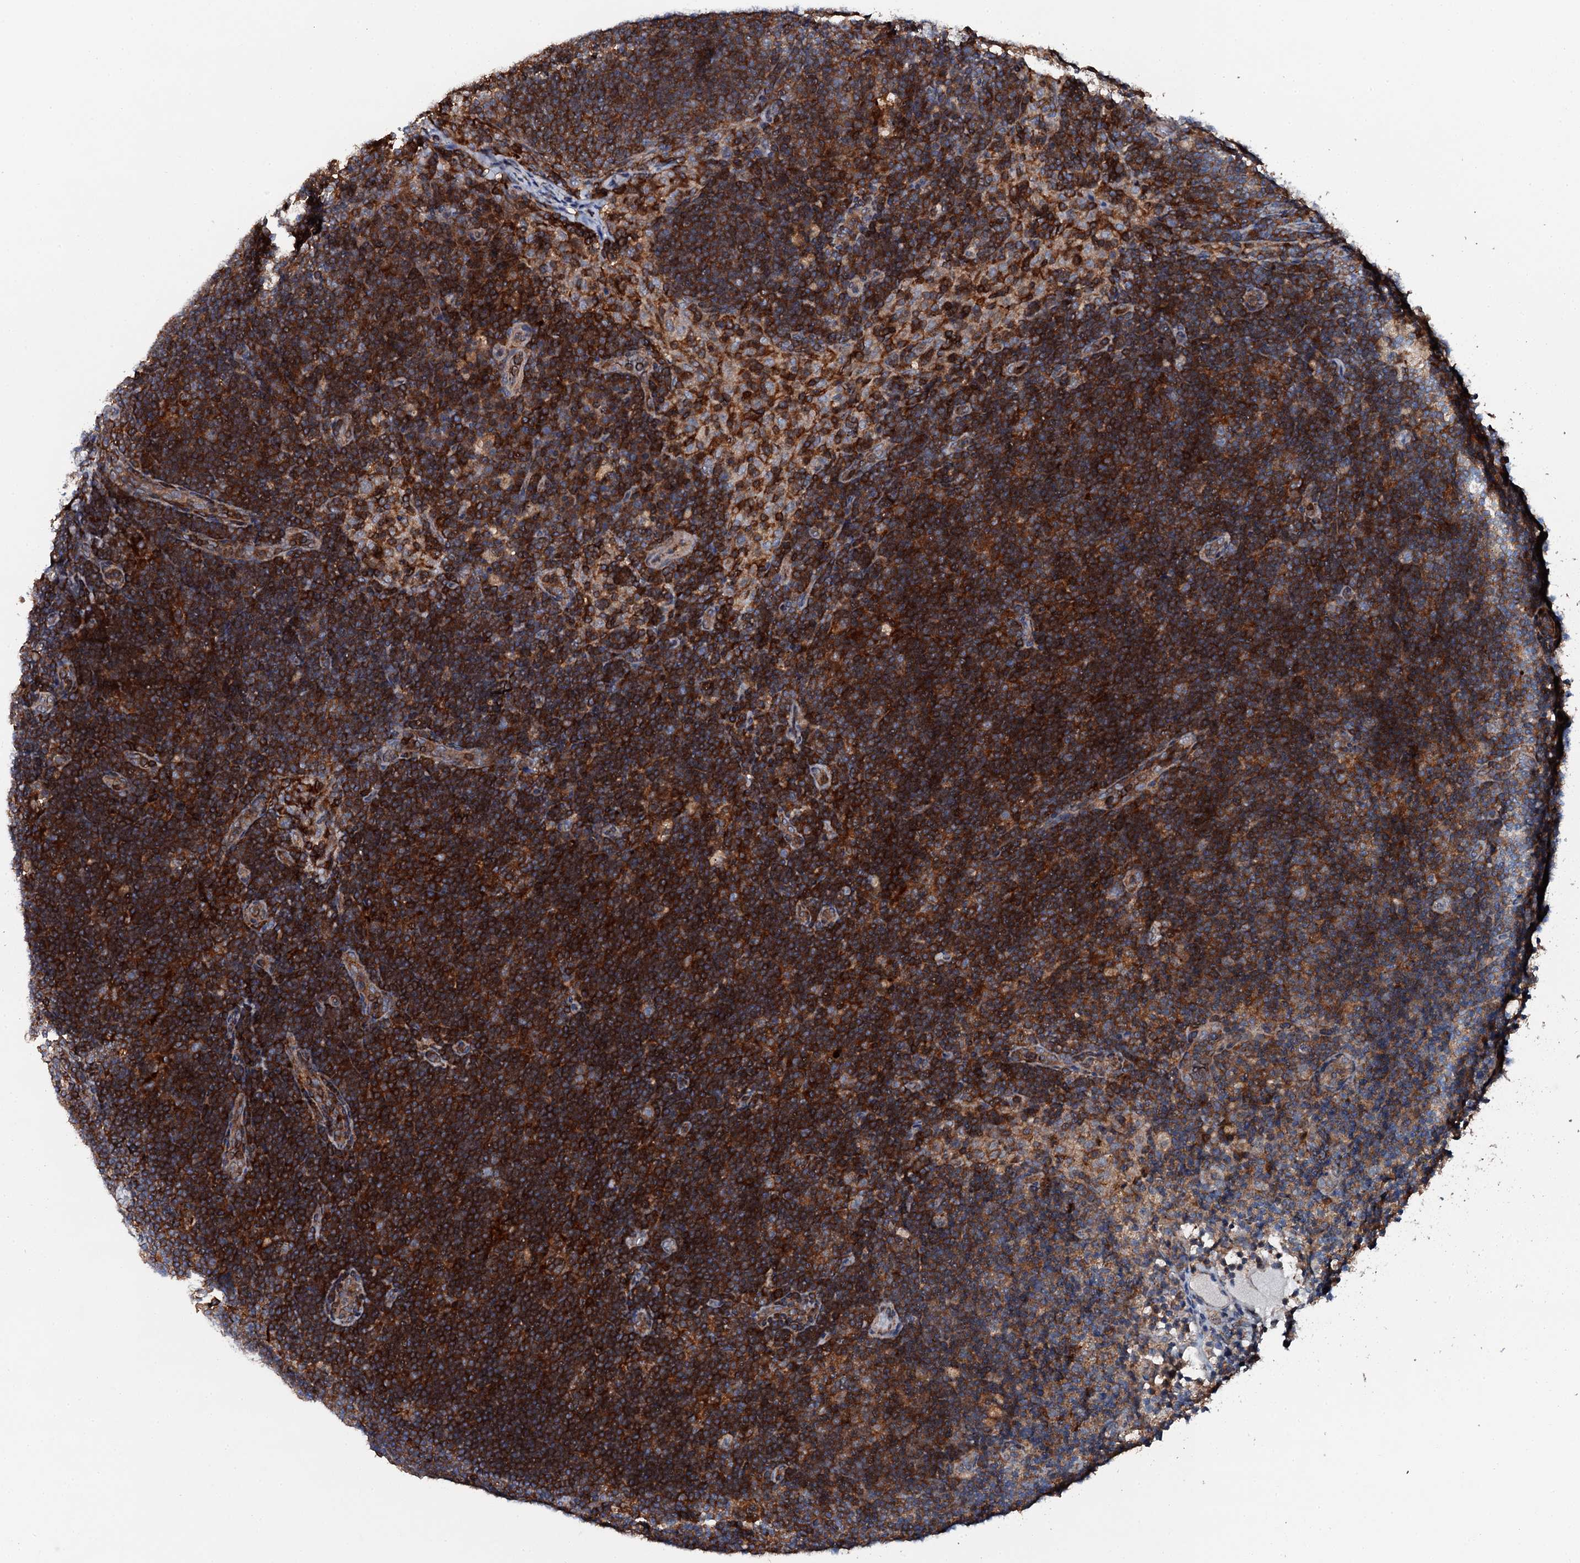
{"staining": {"intensity": "moderate", "quantity": ">75%", "location": "cytoplasmic/membranous"}, "tissue": "lymph node", "cell_type": "Germinal center cells", "image_type": "normal", "snomed": [{"axis": "morphology", "description": "Normal tissue, NOS"}, {"axis": "topography", "description": "Lymph node"}], "caption": "A photomicrograph of human lymph node stained for a protein reveals moderate cytoplasmic/membranous brown staining in germinal center cells. Nuclei are stained in blue.", "gene": "EDC4", "patient": {"sex": "female", "age": 70}}